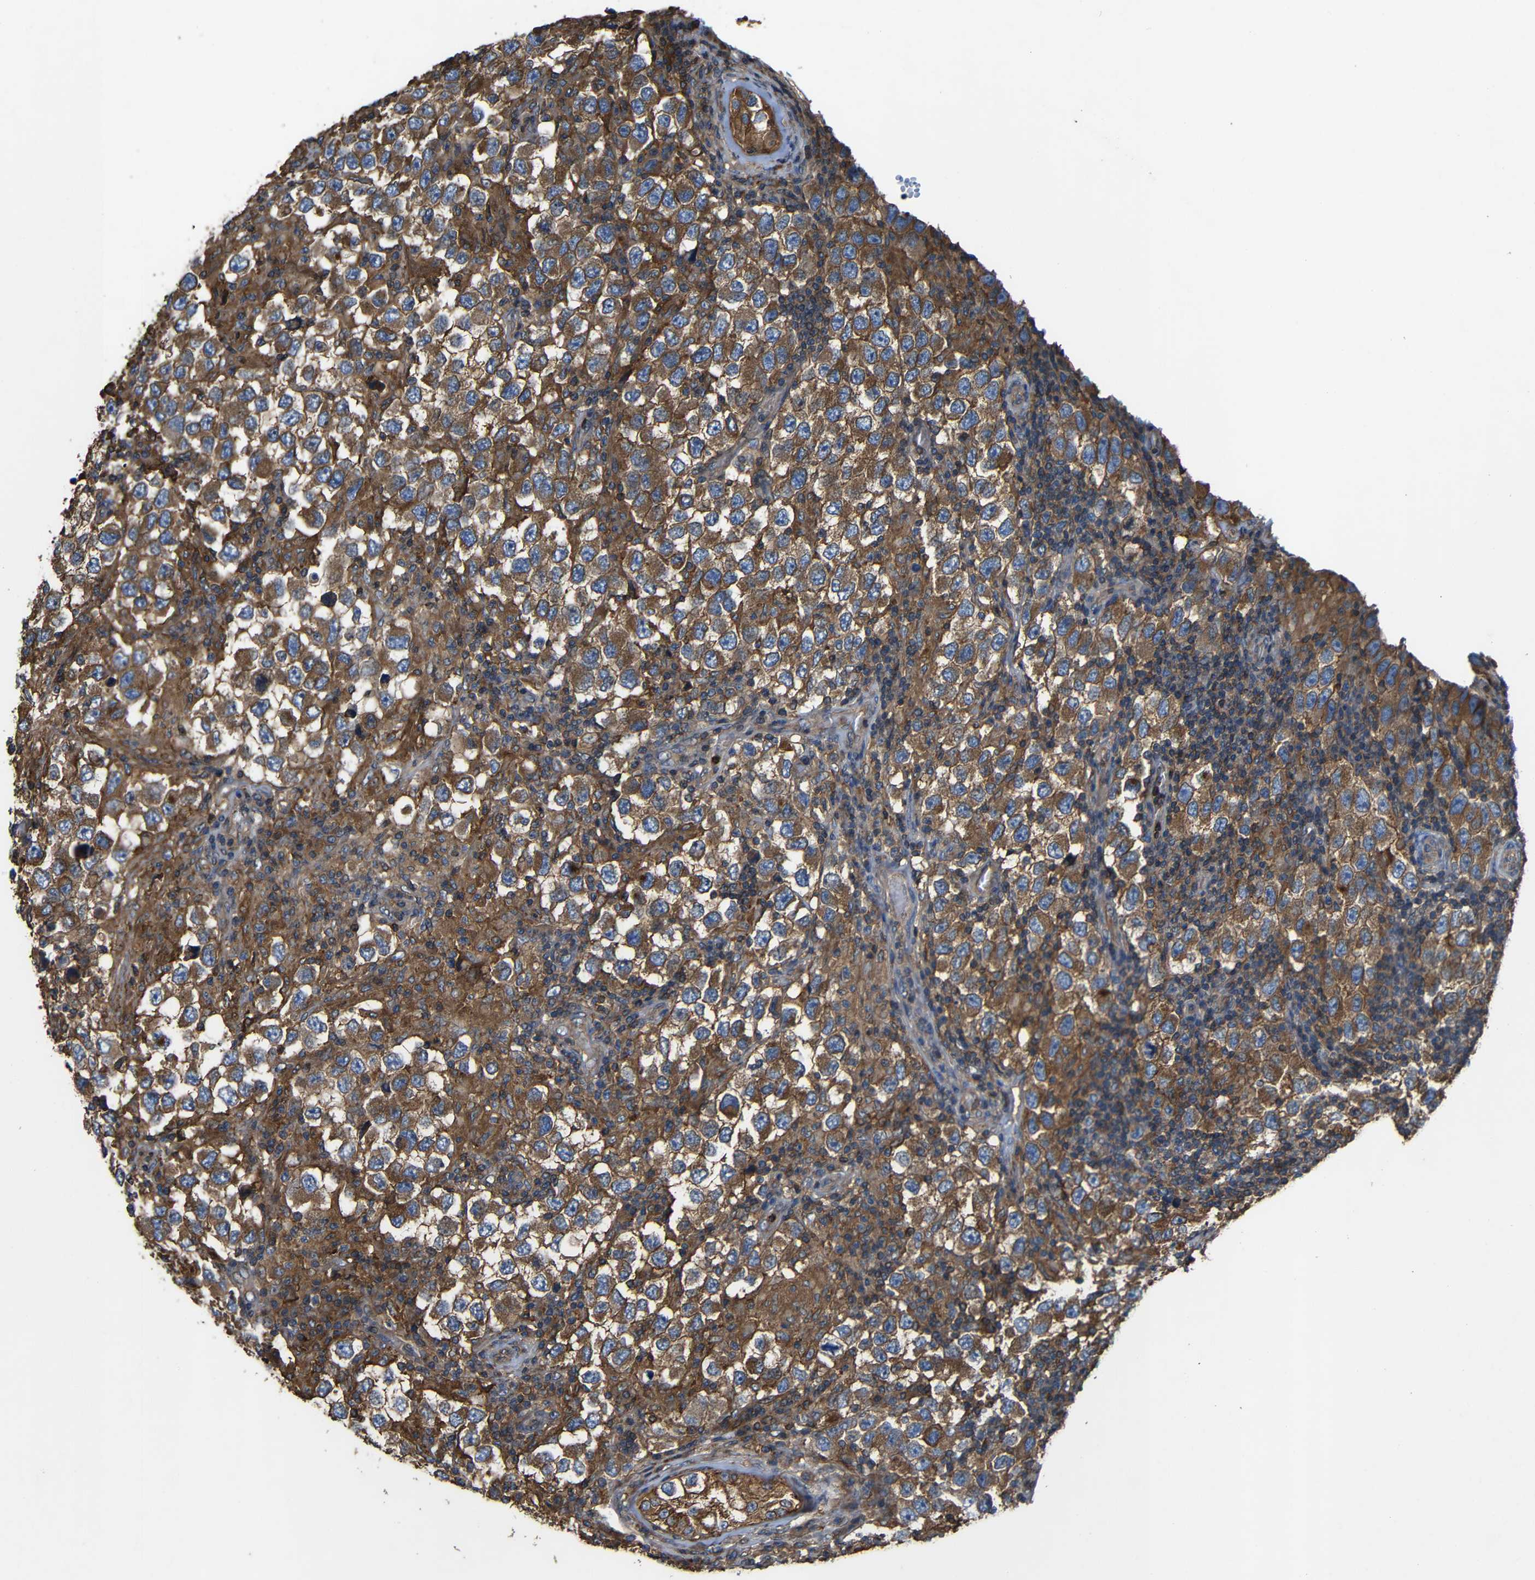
{"staining": {"intensity": "moderate", "quantity": ">75%", "location": "cytoplasmic/membranous"}, "tissue": "testis cancer", "cell_type": "Tumor cells", "image_type": "cancer", "snomed": [{"axis": "morphology", "description": "Carcinoma, Embryonal, NOS"}, {"axis": "topography", "description": "Testis"}], "caption": "About >75% of tumor cells in testis cancer demonstrate moderate cytoplasmic/membranous protein expression as visualized by brown immunohistochemical staining.", "gene": "TREM2", "patient": {"sex": "male", "age": 21}}